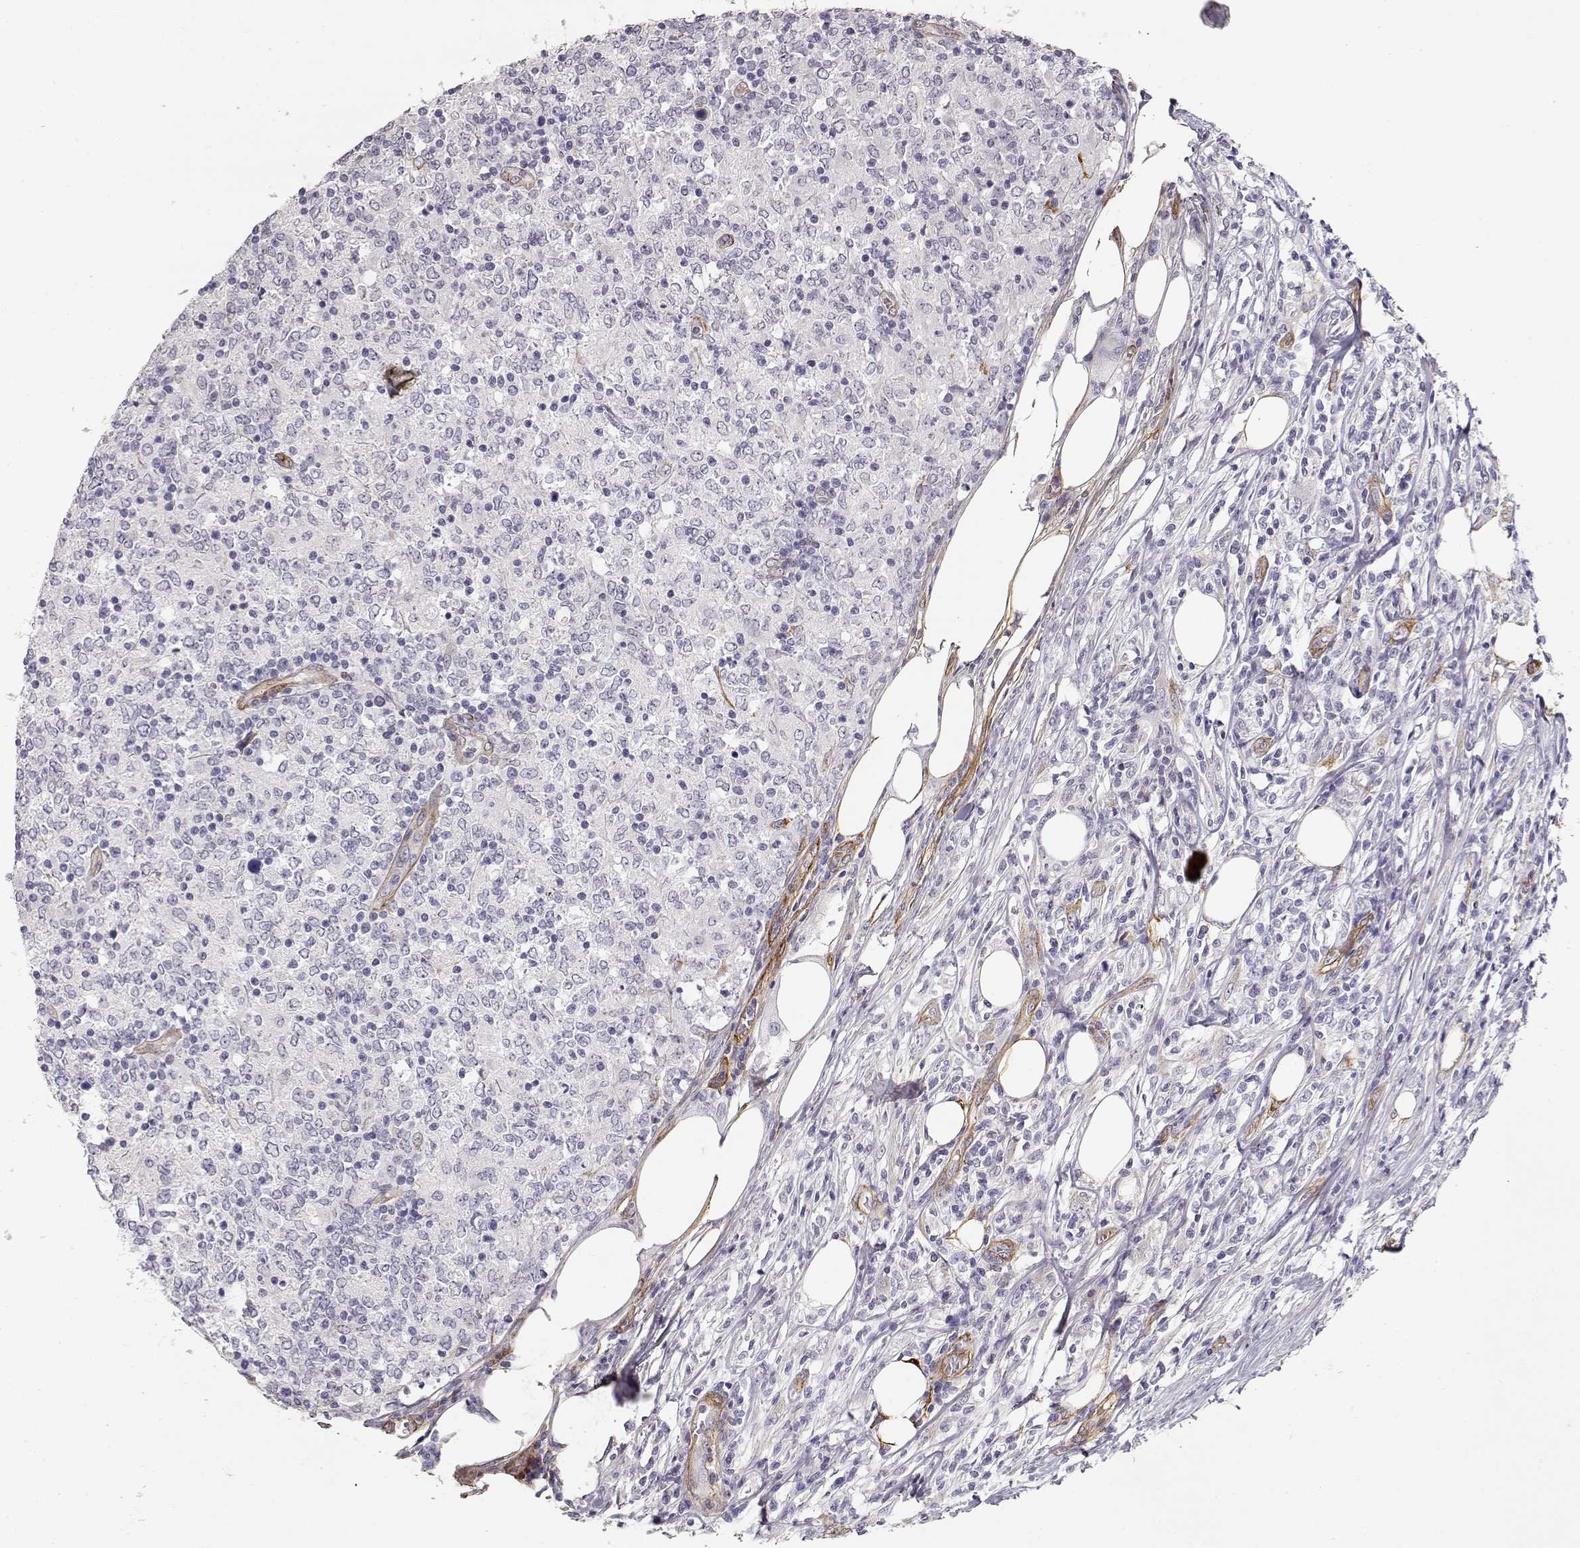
{"staining": {"intensity": "negative", "quantity": "none", "location": "none"}, "tissue": "lymphoma", "cell_type": "Tumor cells", "image_type": "cancer", "snomed": [{"axis": "morphology", "description": "Malignant lymphoma, non-Hodgkin's type, High grade"}, {"axis": "topography", "description": "Lymph node"}], "caption": "High-grade malignant lymphoma, non-Hodgkin's type was stained to show a protein in brown. There is no significant positivity in tumor cells.", "gene": "LAMC1", "patient": {"sex": "female", "age": 84}}